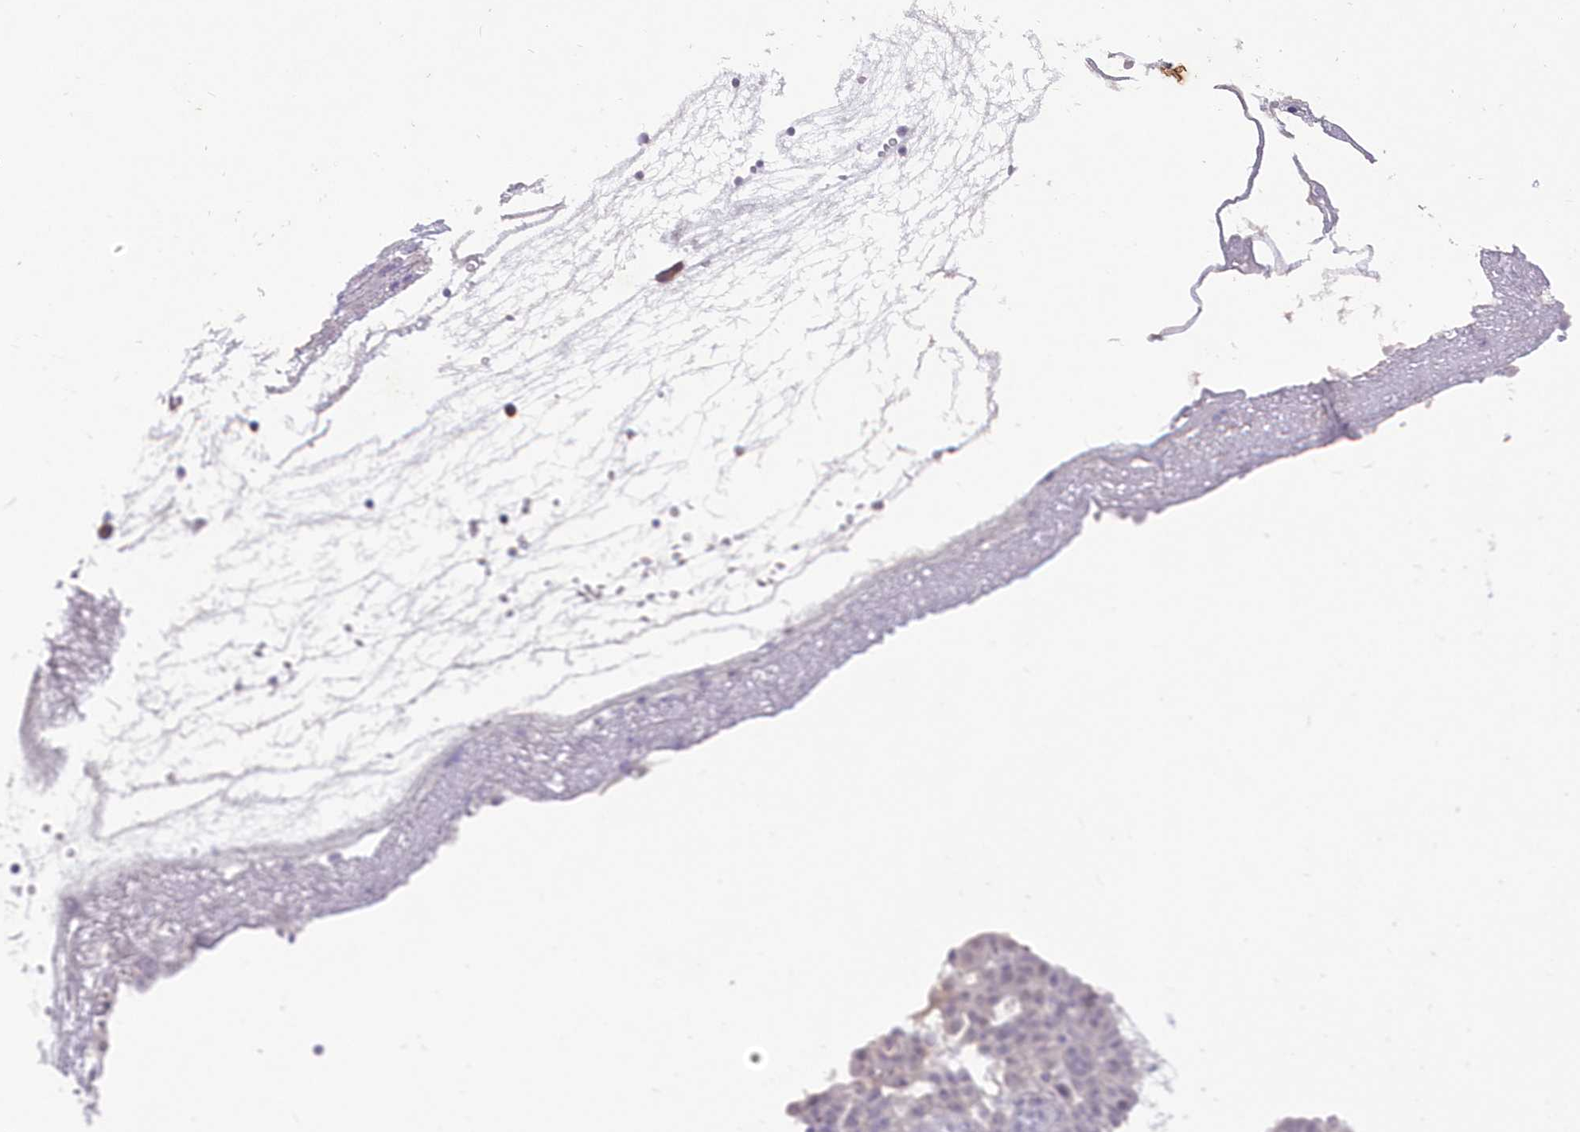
{"staining": {"intensity": "negative", "quantity": "none", "location": "none"}, "tissue": "ovarian cancer", "cell_type": "Tumor cells", "image_type": "cancer", "snomed": [{"axis": "morphology", "description": "Cystadenocarcinoma, serous, NOS"}, {"axis": "topography", "description": "Soft tissue"}, {"axis": "topography", "description": "Ovary"}], "caption": "This is an immunohistochemistry image of human ovarian cancer. There is no expression in tumor cells.", "gene": "SNED1", "patient": {"sex": "female", "age": 57}}